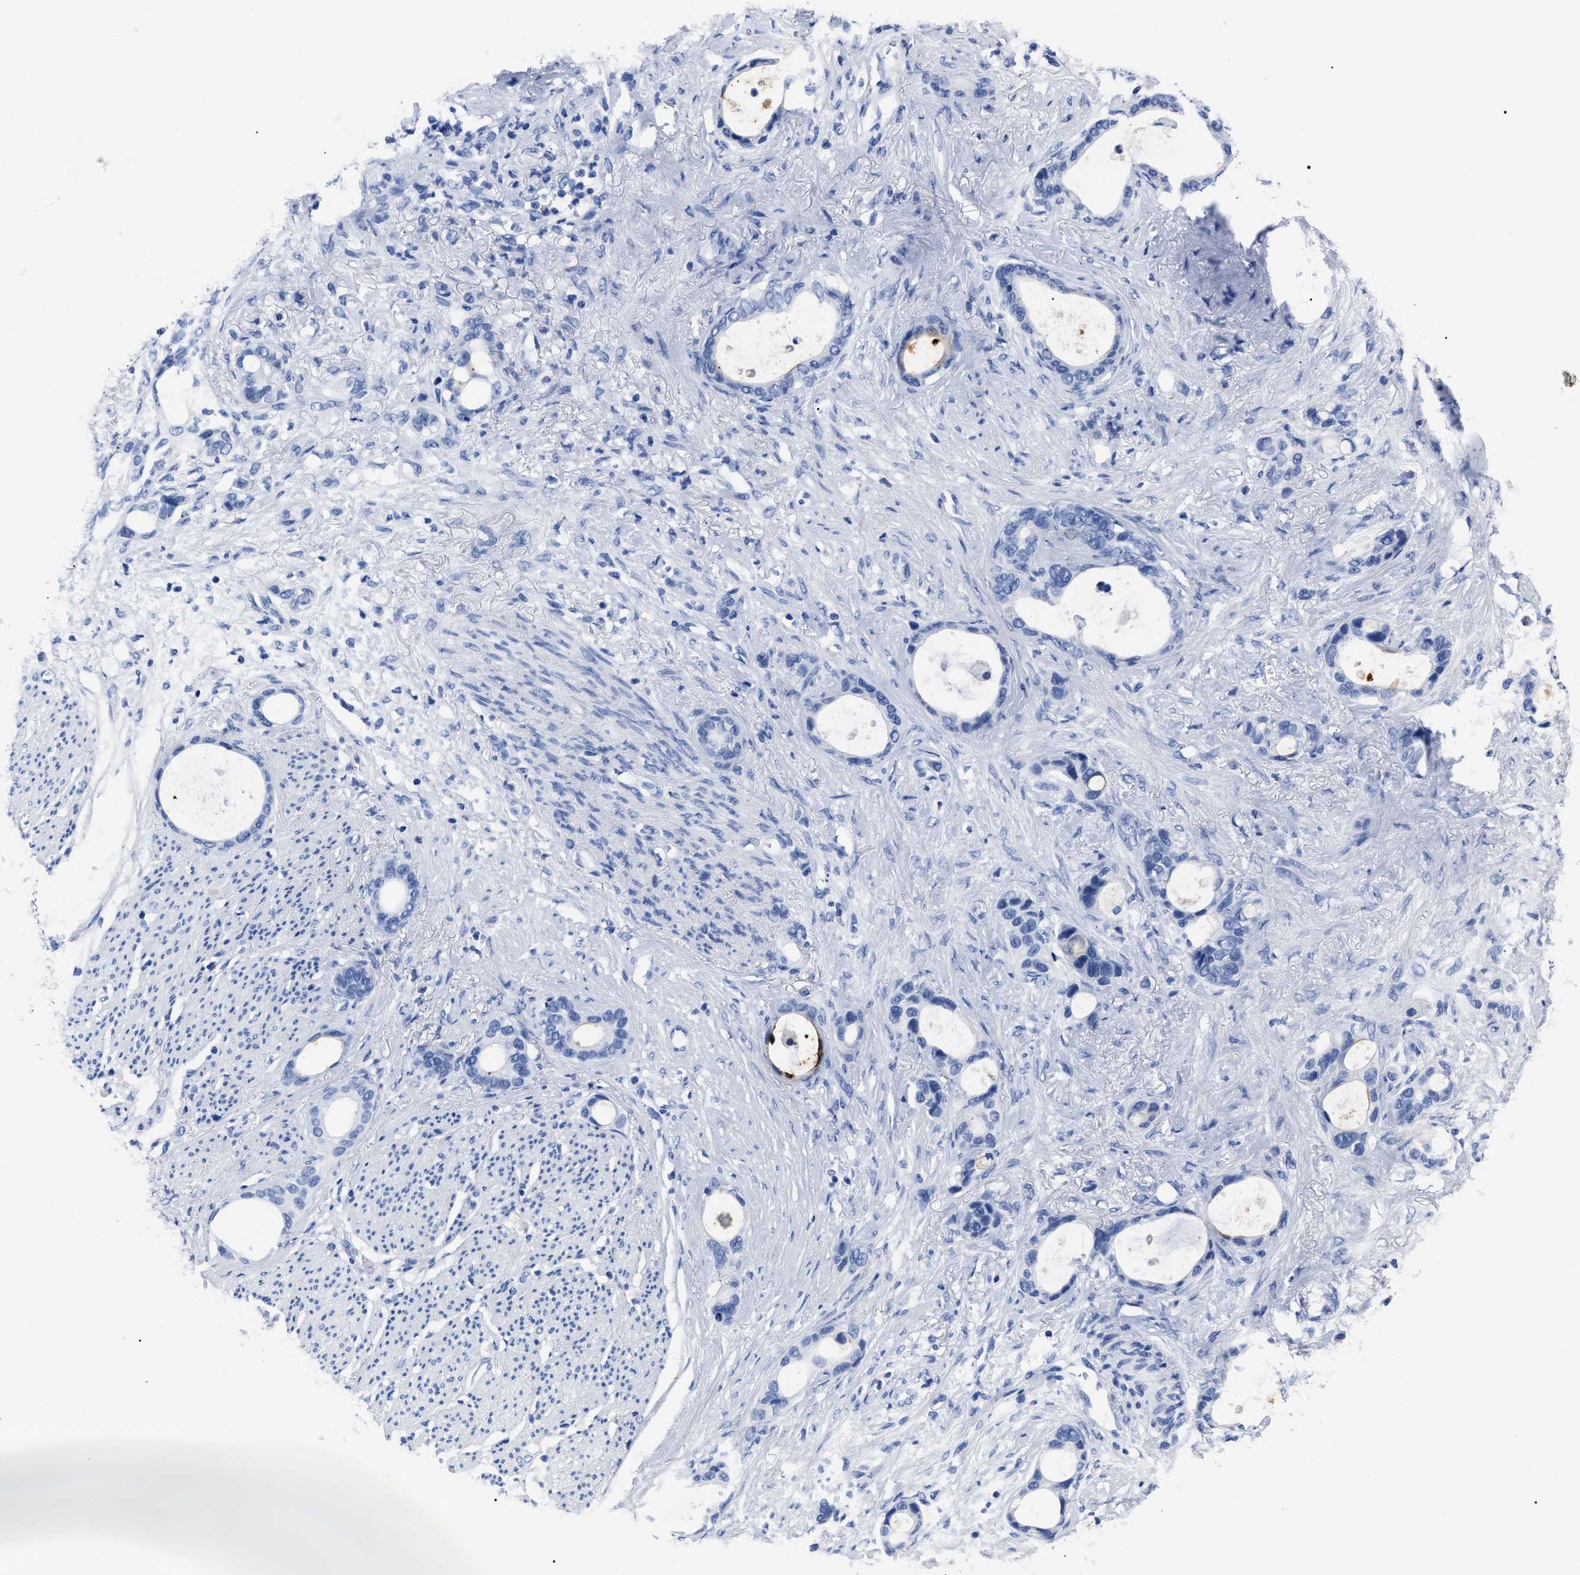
{"staining": {"intensity": "negative", "quantity": "none", "location": "none"}, "tissue": "stomach cancer", "cell_type": "Tumor cells", "image_type": "cancer", "snomed": [{"axis": "morphology", "description": "Adenocarcinoma, NOS"}, {"axis": "topography", "description": "Stomach"}], "caption": "Stomach cancer stained for a protein using immunohistochemistry reveals no staining tumor cells.", "gene": "ALPG", "patient": {"sex": "female", "age": 75}}